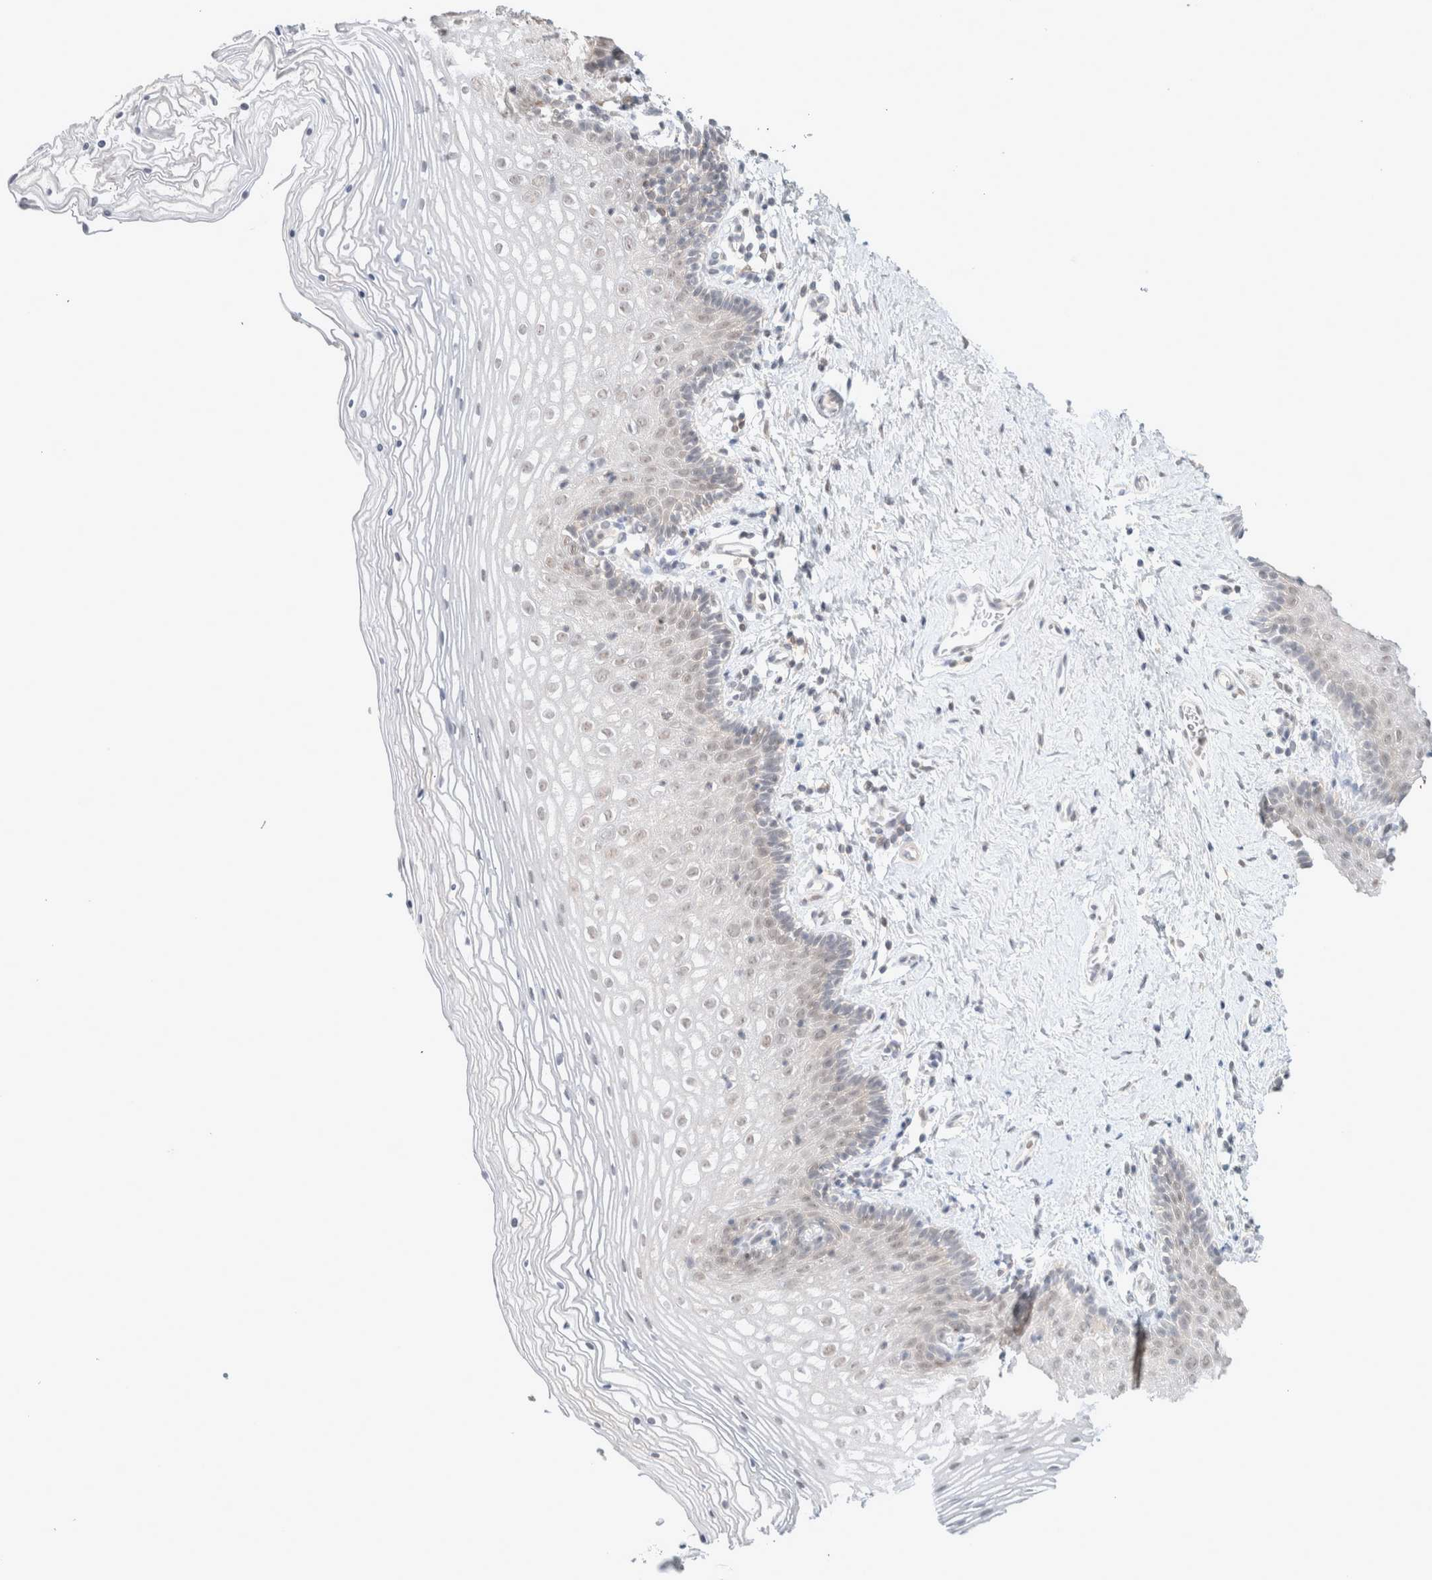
{"staining": {"intensity": "negative", "quantity": "none", "location": "none"}, "tissue": "vagina", "cell_type": "Squamous epithelial cells", "image_type": "normal", "snomed": [{"axis": "morphology", "description": "Normal tissue, NOS"}, {"axis": "topography", "description": "Vagina"}], "caption": "A high-resolution photomicrograph shows immunohistochemistry staining of normal vagina, which displays no significant expression in squamous epithelial cells. (Brightfield microscopy of DAB (3,3'-diaminobenzidine) immunohistochemistry (IHC) at high magnification).", "gene": "FBXO42", "patient": {"sex": "female", "age": 32}}